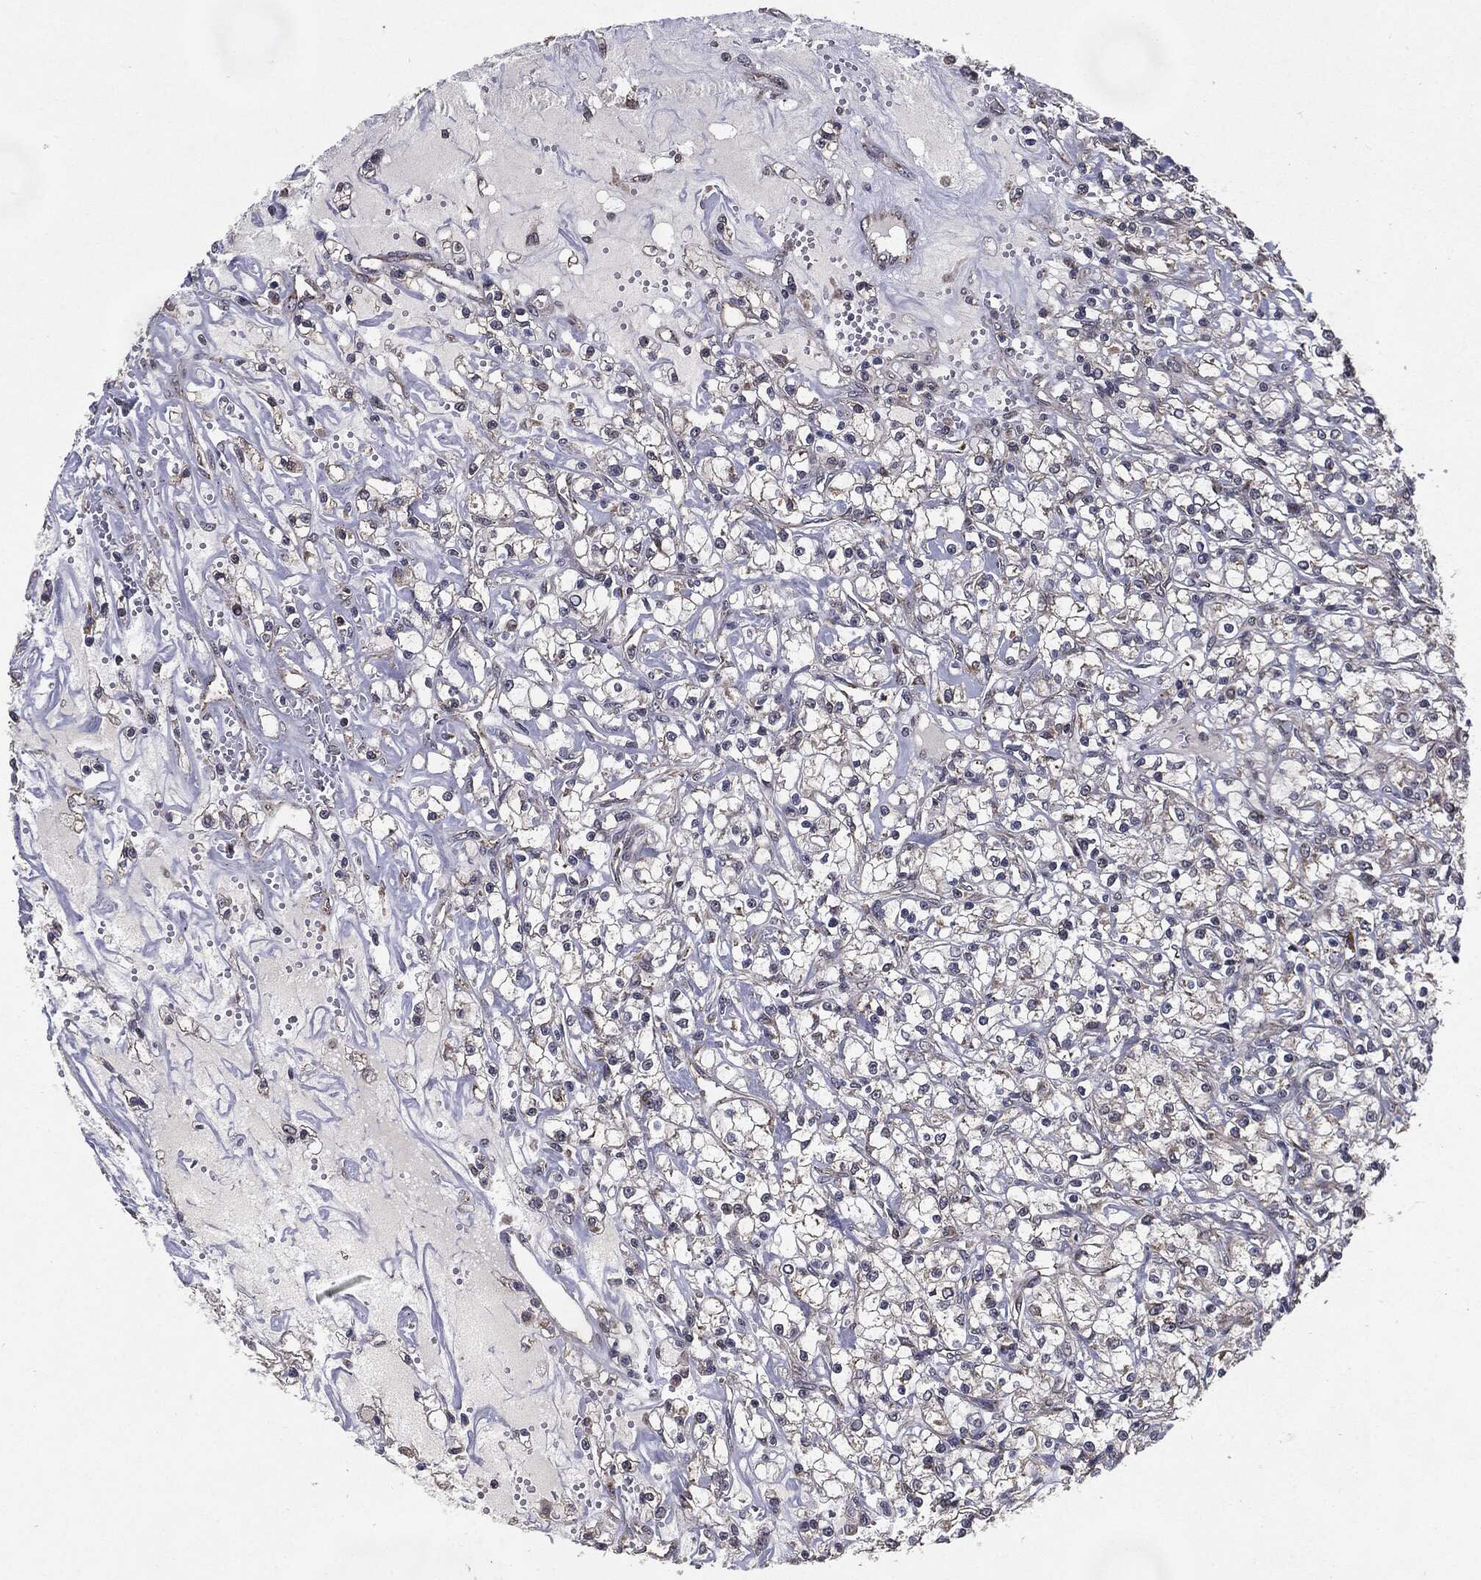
{"staining": {"intensity": "negative", "quantity": "none", "location": "none"}, "tissue": "renal cancer", "cell_type": "Tumor cells", "image_type": "cancer", "snomed": [{"axis": "morphology", "description": "Adenocarcinoma, NOS"}, {"axis": "topography", "description": "Kidney"}], "caption": "Immunohistochemistry (IHC) image of human renal cancer (adenocarcinoma) stained for a protein (brown), which displays no positivity in tumor cells.", "gene": "HDAC5", "patient": {"sex": "female", "age": 59}}